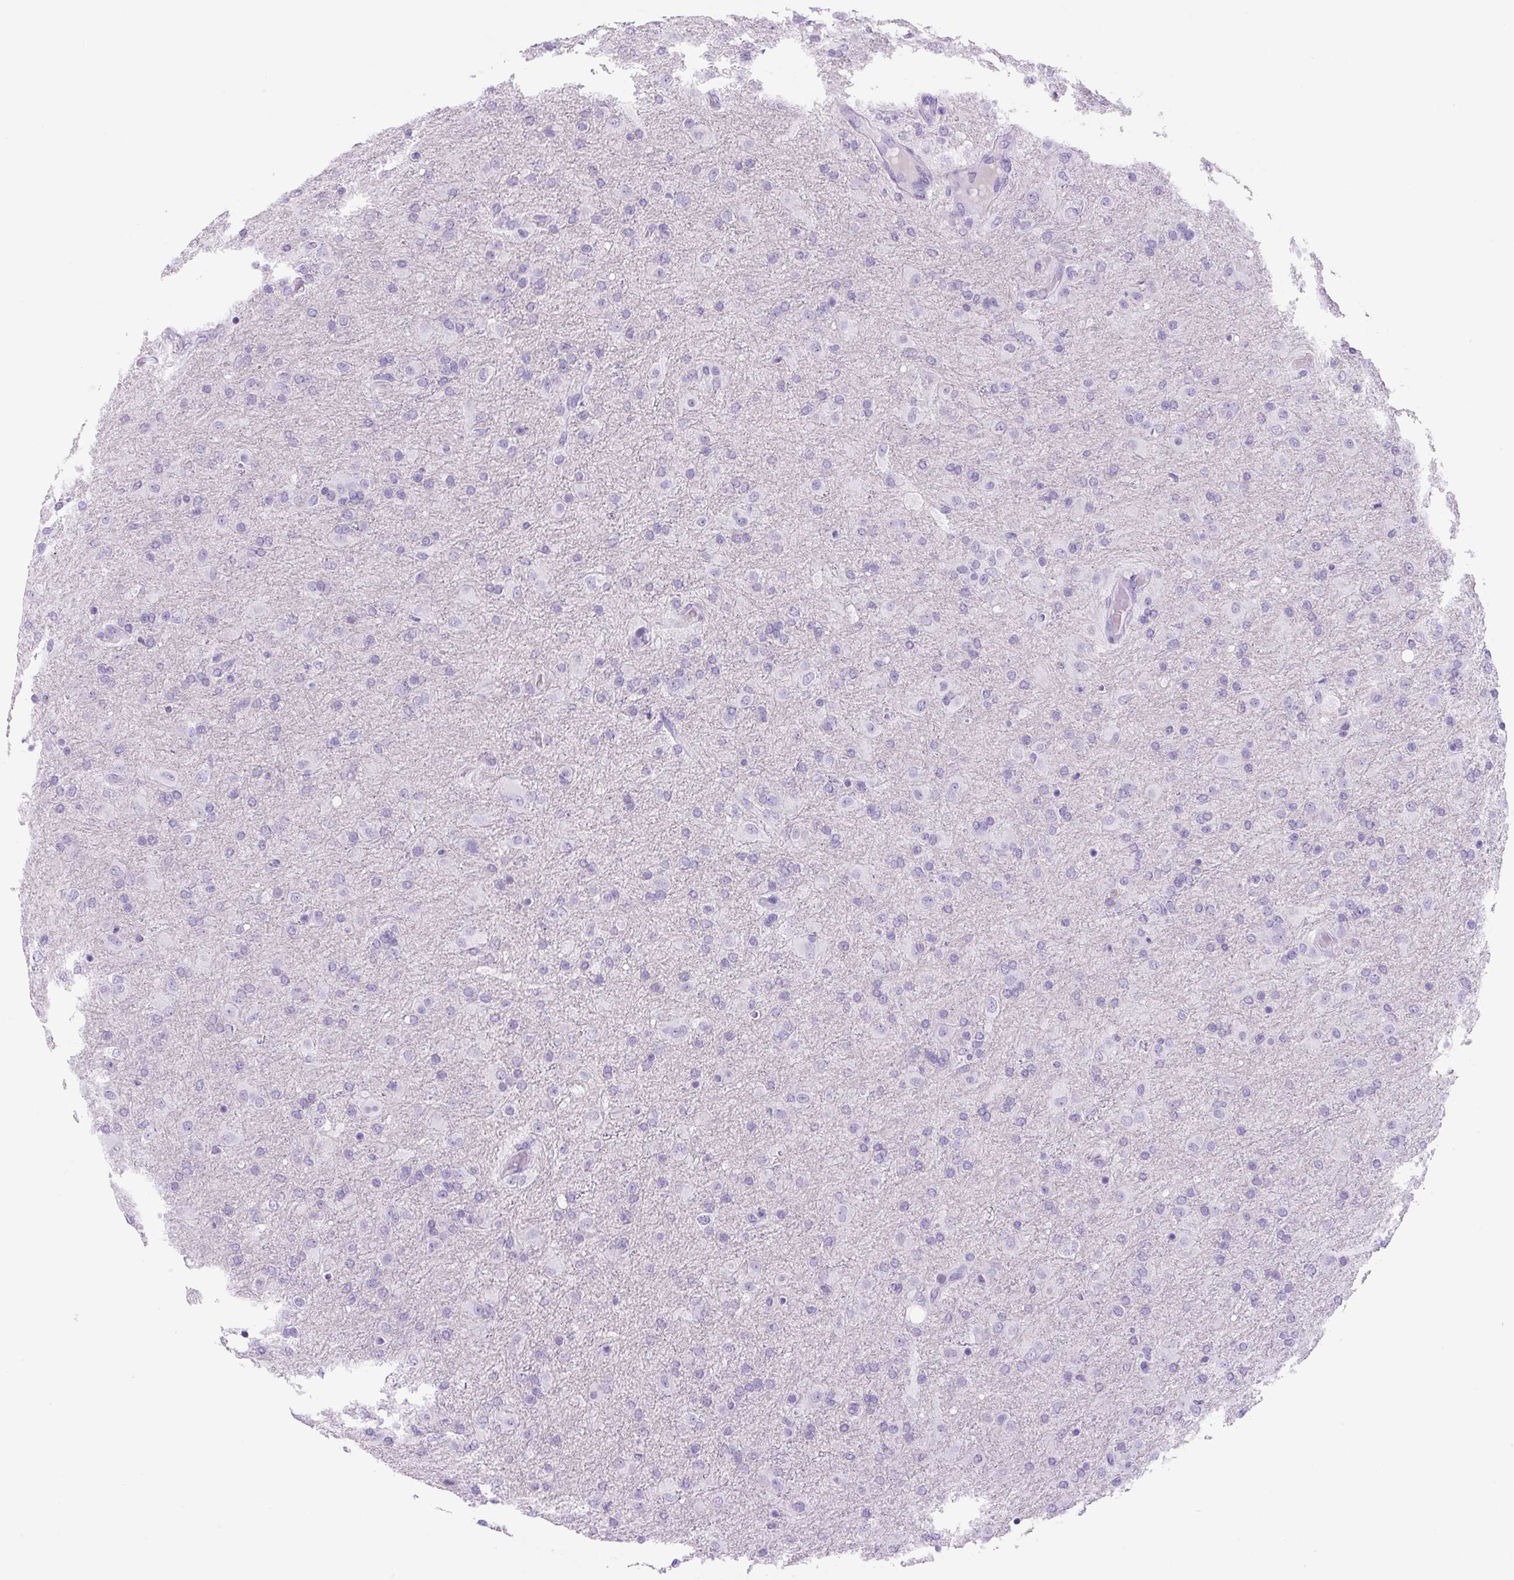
{"staining": {"intensity": "negative", "quantity": "none", "location": "none"}, "tissue": "glioma", "cell_type": "Tumor cells", "image_type": "cancer", "snomed": [{"axis": "morphology", "description": "Glioma, malignant, Low grade"}, {"axis": "topography", "description": "Brain"}], "caption": "An immunohistochemistry (IHC) histopathology image of glioma is shown. There is no staining in tumor cells of glioma.", "gene": "PRRT1", "patient": {"sex": "male", "age": 65}}